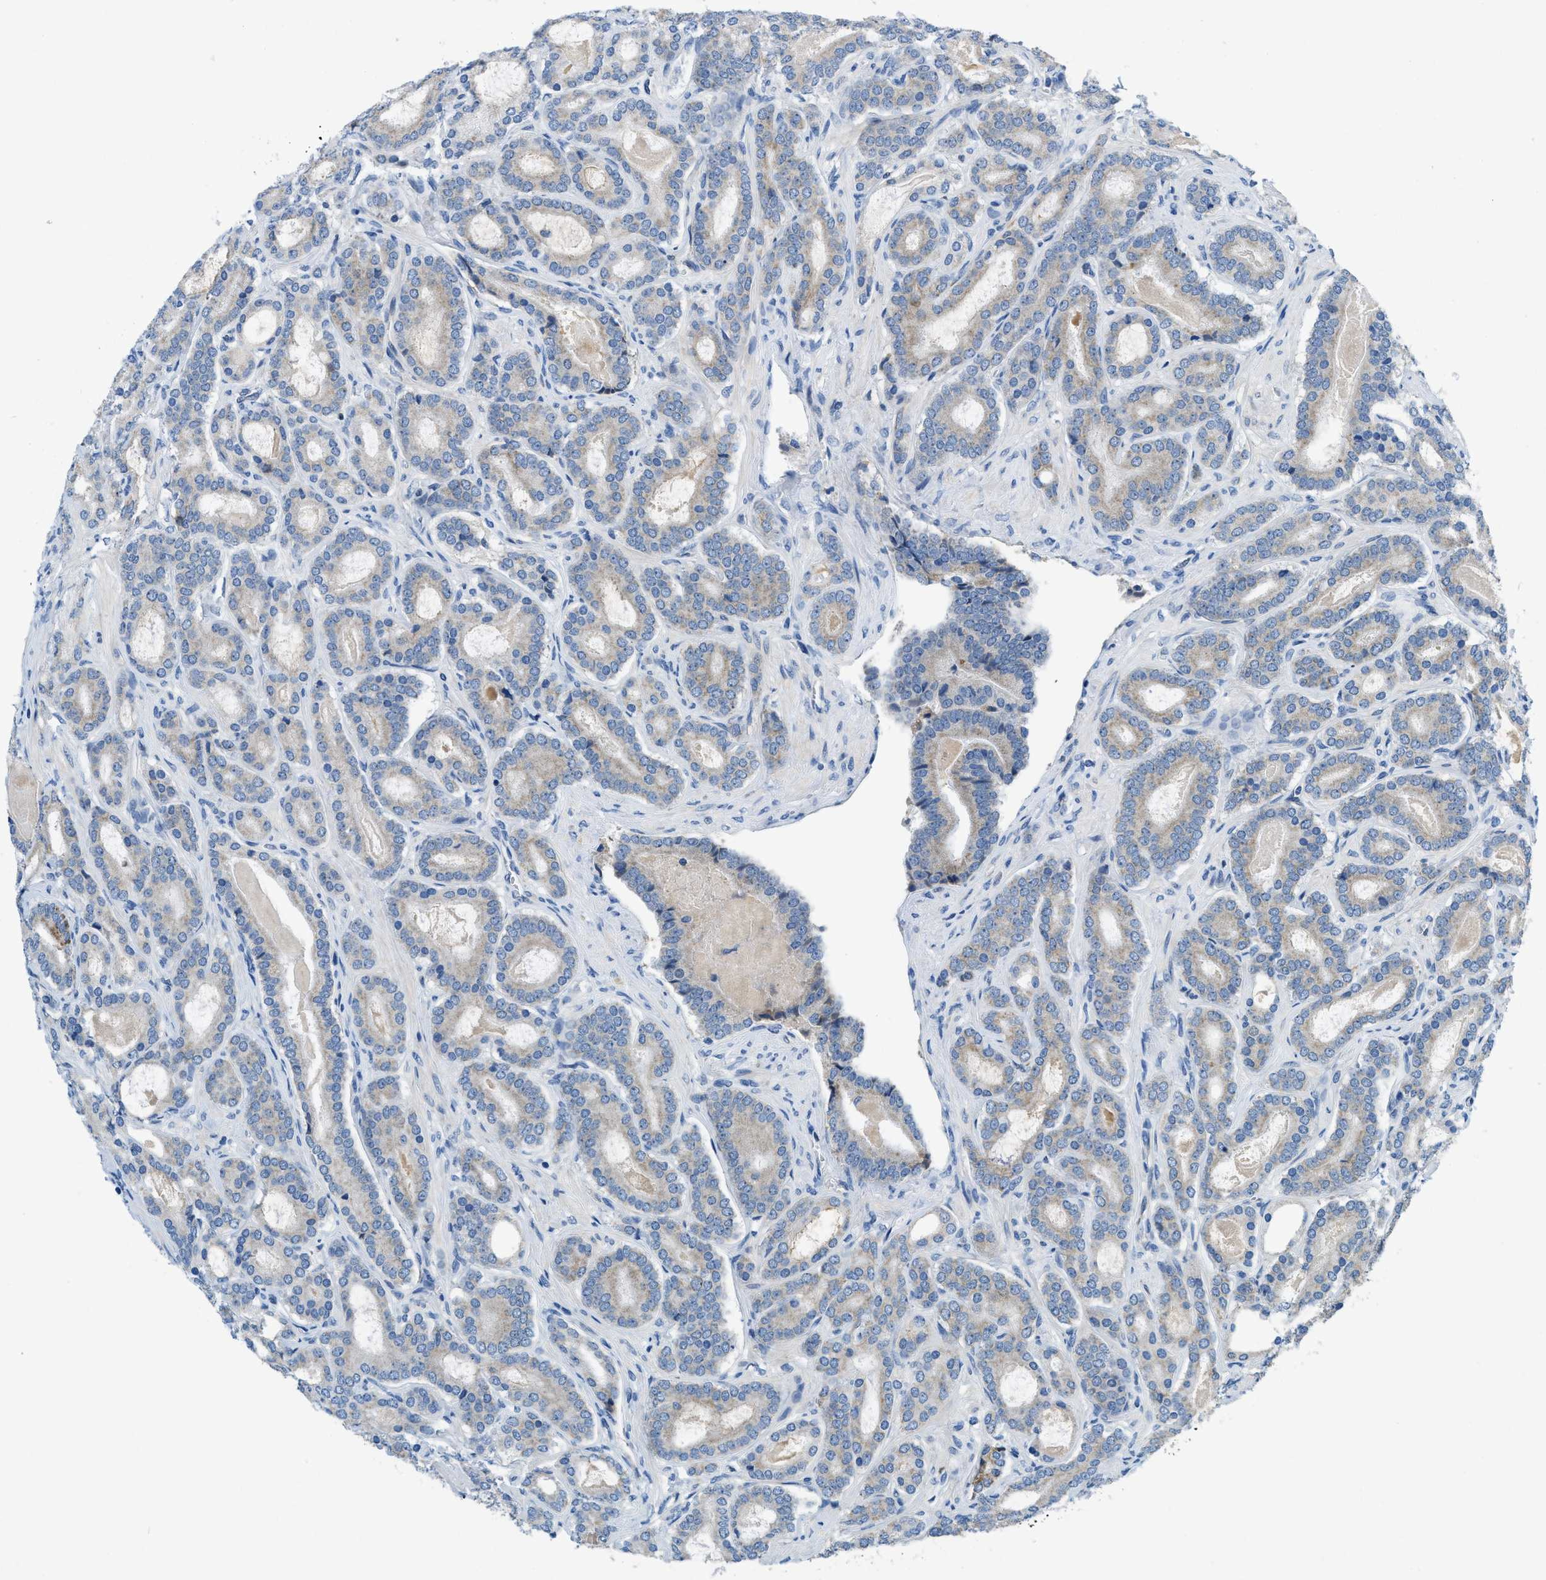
{"staining": {"intensity": "weak", "quantity": "<25%", "location": "cytoplasmic/membranous"}, "tissue": "prostate cancer", "cell_type": "Tumor cells", "image_type": "cancer", "snomed": [{"axis": "morphology", "description": "Adenocarcinoma, High grade"}, {"axis": "topography", "description": "Prostate"}], "caption": "Immunohistochemistry histopathology image of neoplastic tissue: prostate cancer stained with DAB shows no significant protein staining in tumor cells.", "gene": "PNKD", "patient": {"sex": "male", "age": 60}}